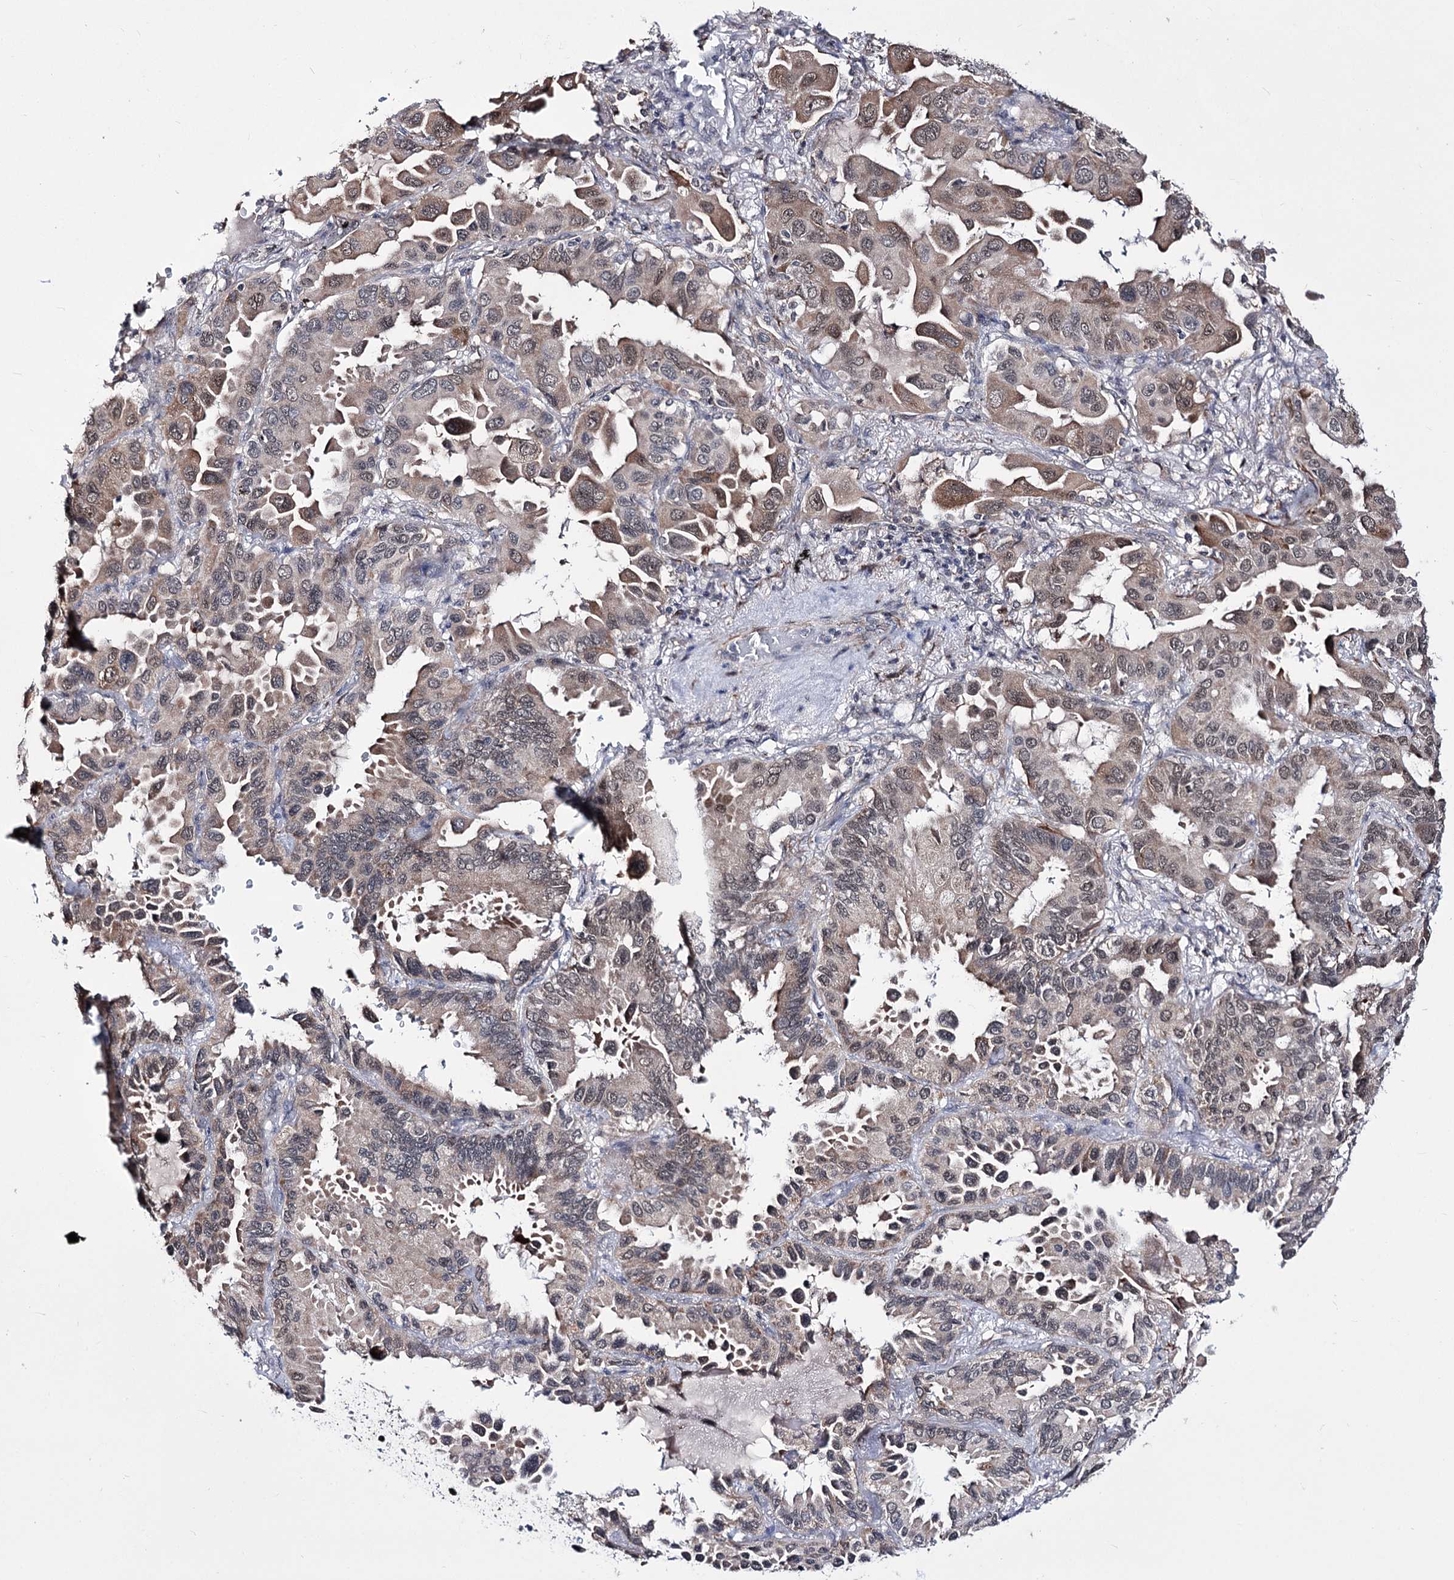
{"staining": {"intensity": "moderate", "quantity": ">75%", "location": "cytoplasmic/membranous,nuclear"}, "tissue": "lung cancer", "cell_type": "Tumor cells", "image_type": "cancer", "snomed": [{"axis": "morphology", "description": "Adenocarcinoma, NOS"}, {"axis": "topography", "description": "Lung"}], "caption": "DAB (3,3'-diaminobenzidine) immunohistochemical staining of lung cancer (adenocarcinoma) displays moderate cytoplasmic/membranous and nuclear protein positivity in approximately >75% of tumor cells. (DAB = brown stain, brightfield microscopy at high magnification).", "gene": "PPRC1", "patient": {"sex": "male", "age": 64}}